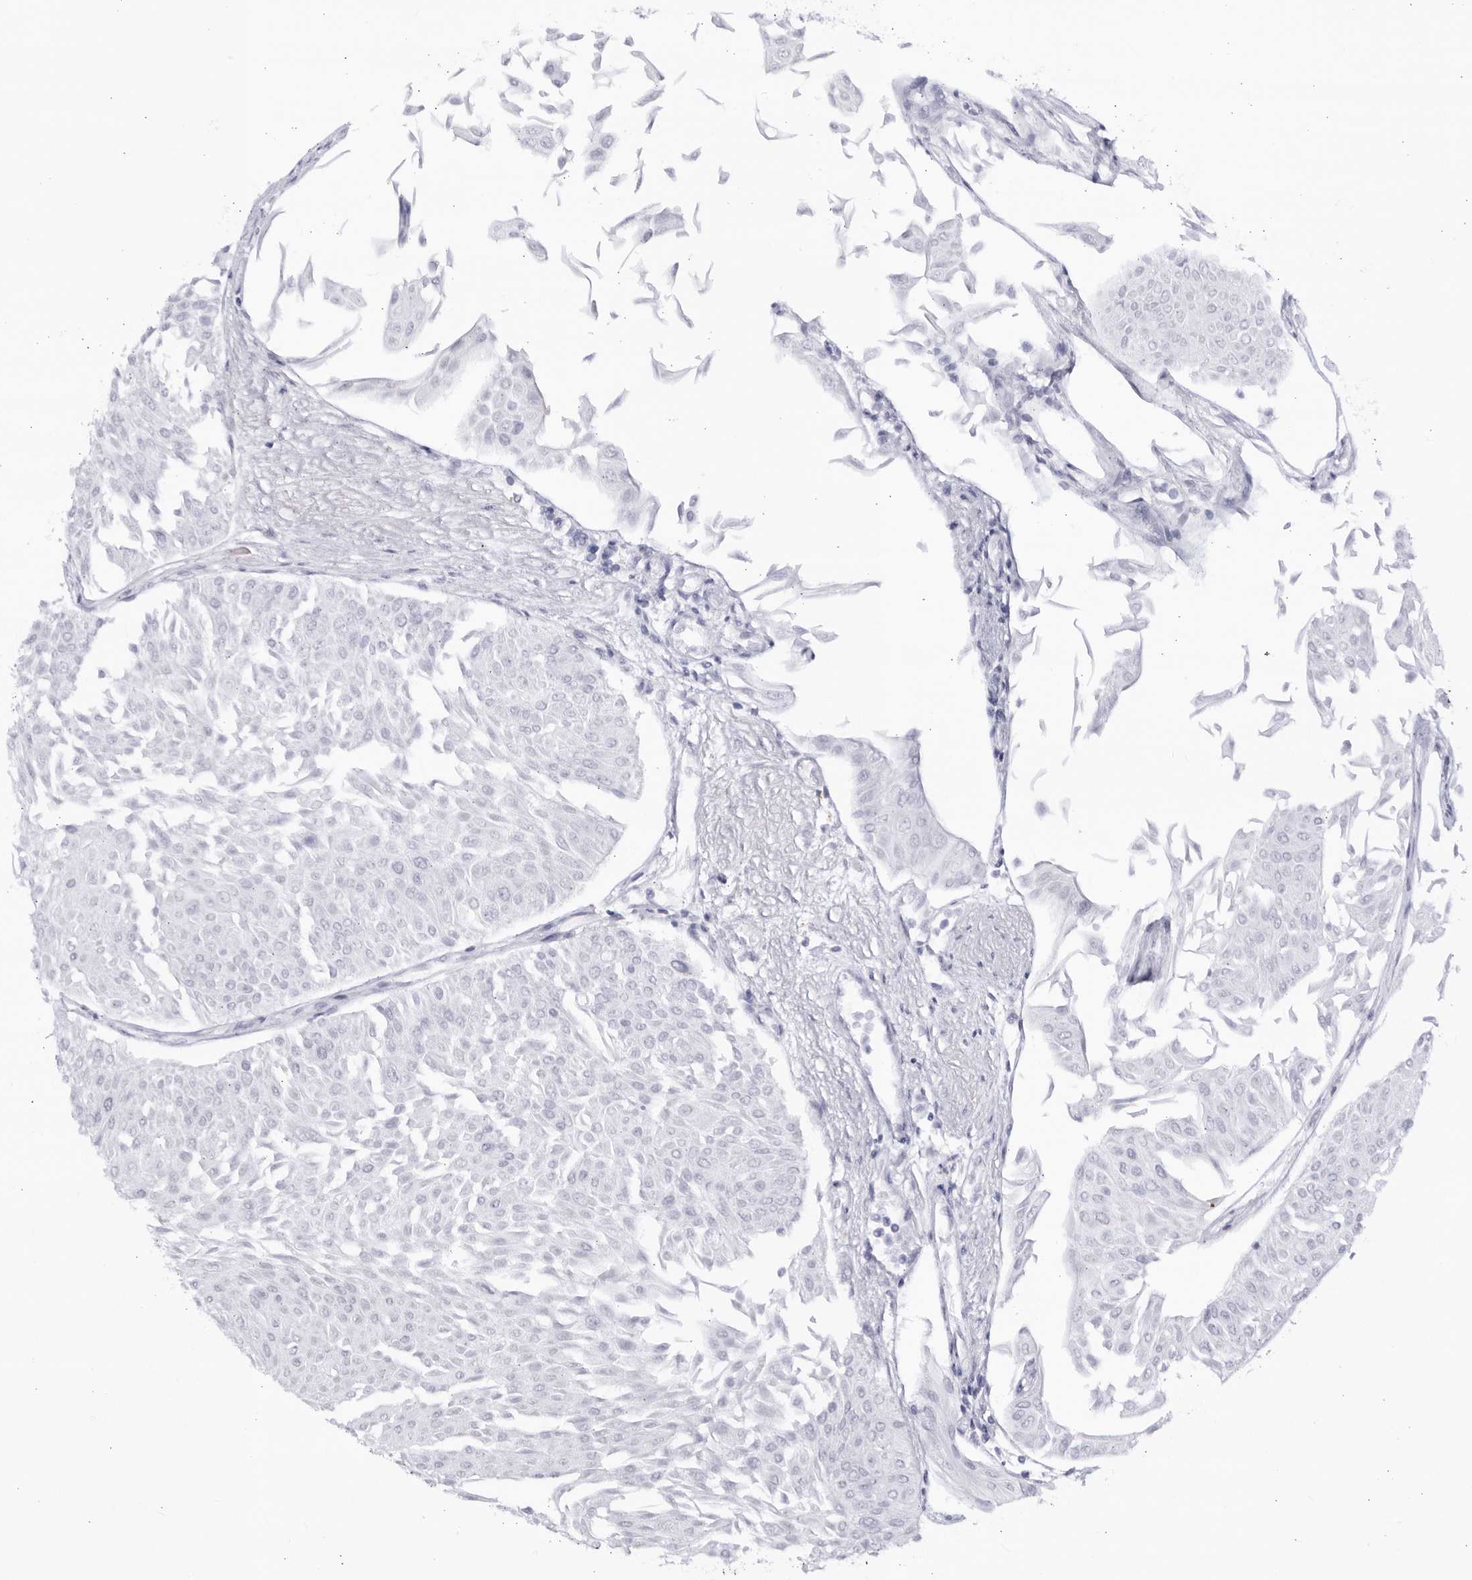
{"staining": {"intensity": "negative", "quantity": "none", "location": "none"}, "tissue": "urothelial cancer", "cell_type": "Tumor cells", "image_type": "cancer", "snomed": [{"axis": "morphology", "description": "Urothelial carcinoma, Low grade"}, {"axis": "topography", "description": "Urinary bladder"}], "caption": "Immunohistochemistry micrograph of urothelial carcinoma (low-grade) stained for a protein (brown), which displays no staining in tumor cells.", "gene": "CNBD1", "patient": {"sex": "male", "age": 67}}